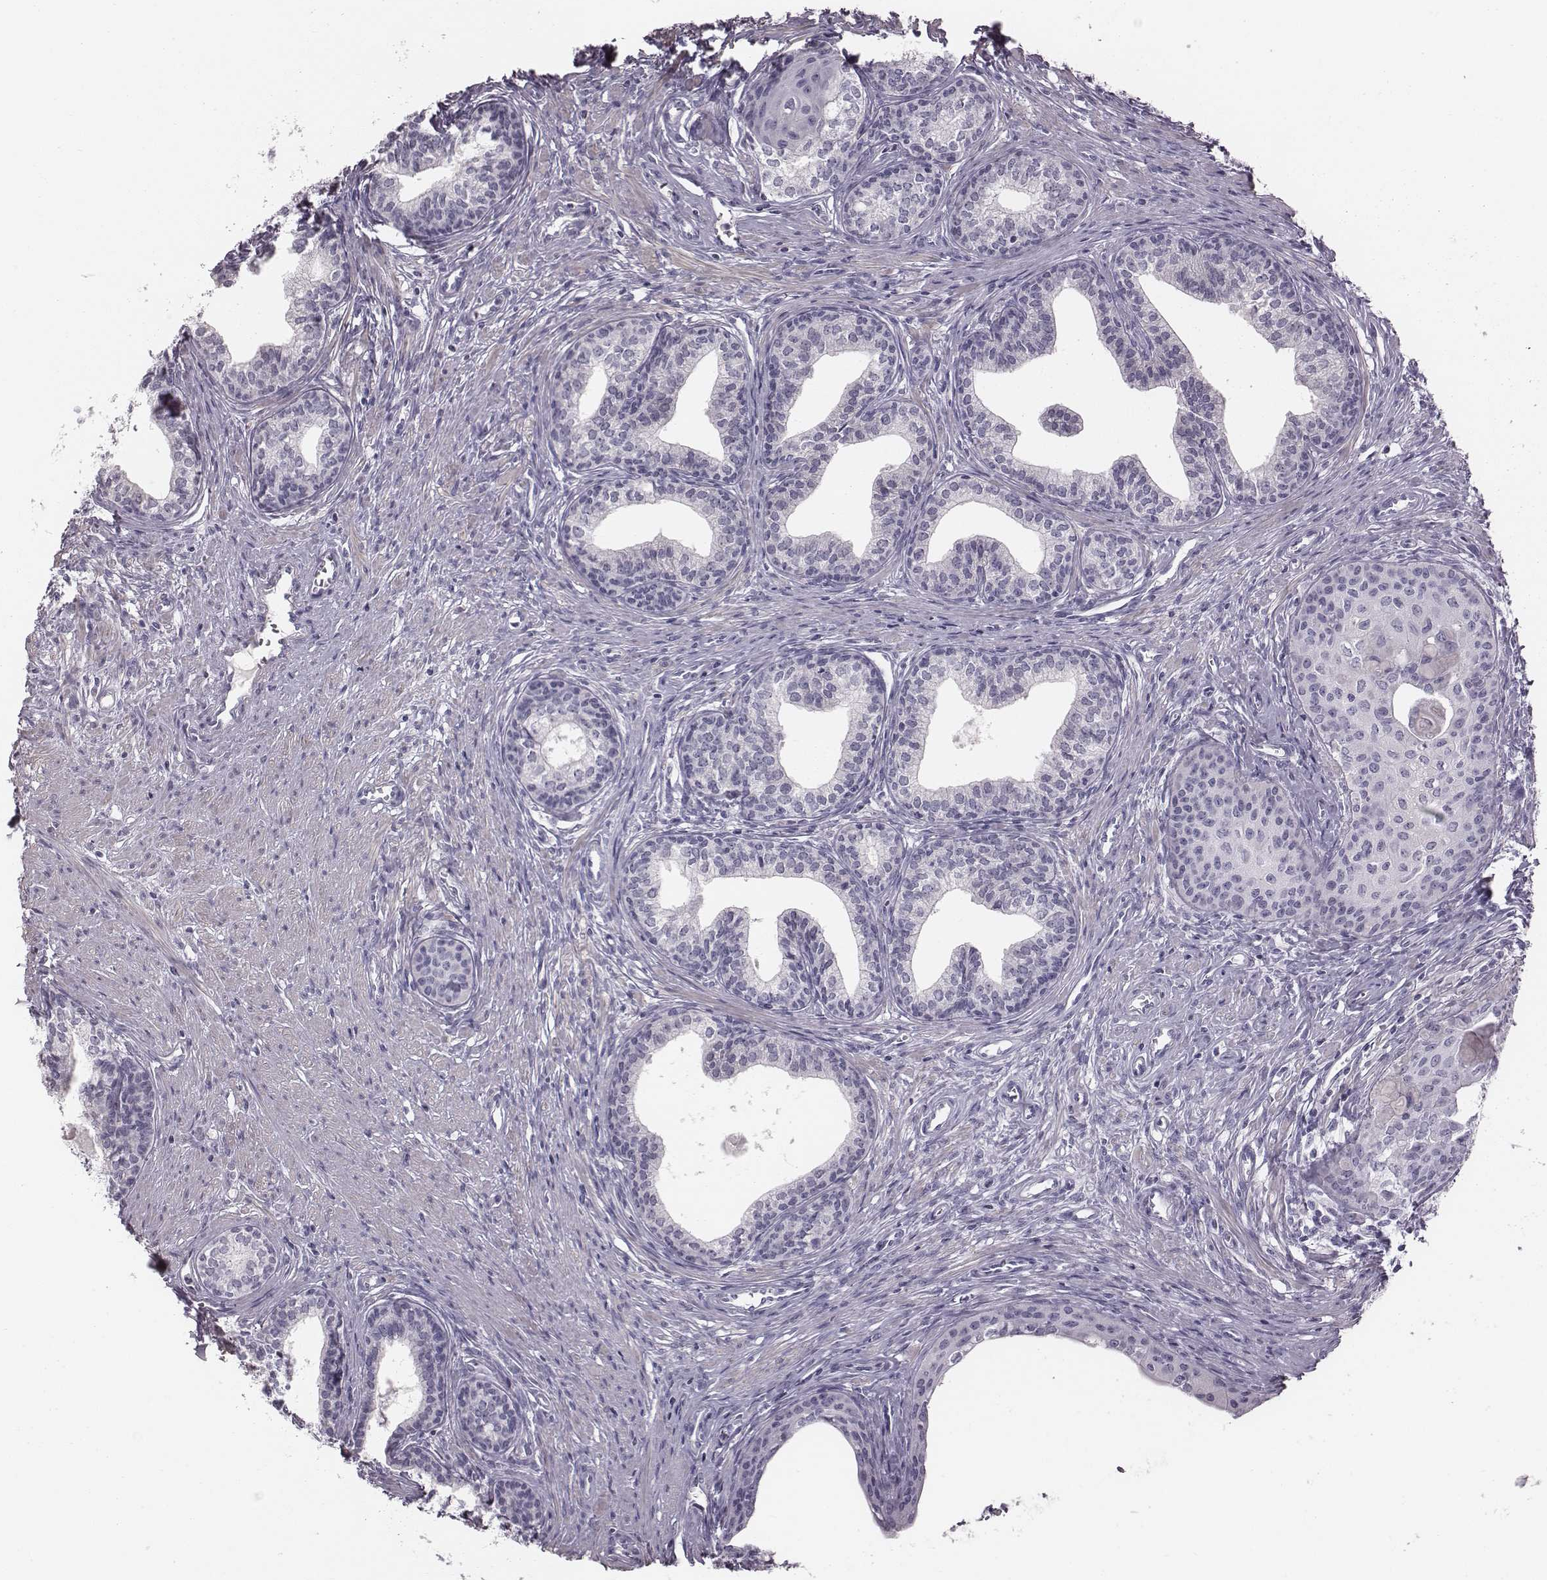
{"staining": {"intensity": "negative", "quantity": "none", "location": "none"}, "tissue": "prostate", "cell_type": "Glandular cells", "image_type": "normal", "snomed": [{"axis": "morphology", "description": "Normal tissue, NOS"}, {"axis": "topography", "description": "Prostate"}], "caption": "A high-resolution histopathology image shows IHC staining of unremarkable prostate, which displays no significant staining in glandular cells.", "gene": "CRISP1", "patient": {"sex": "male", "age": 60}}